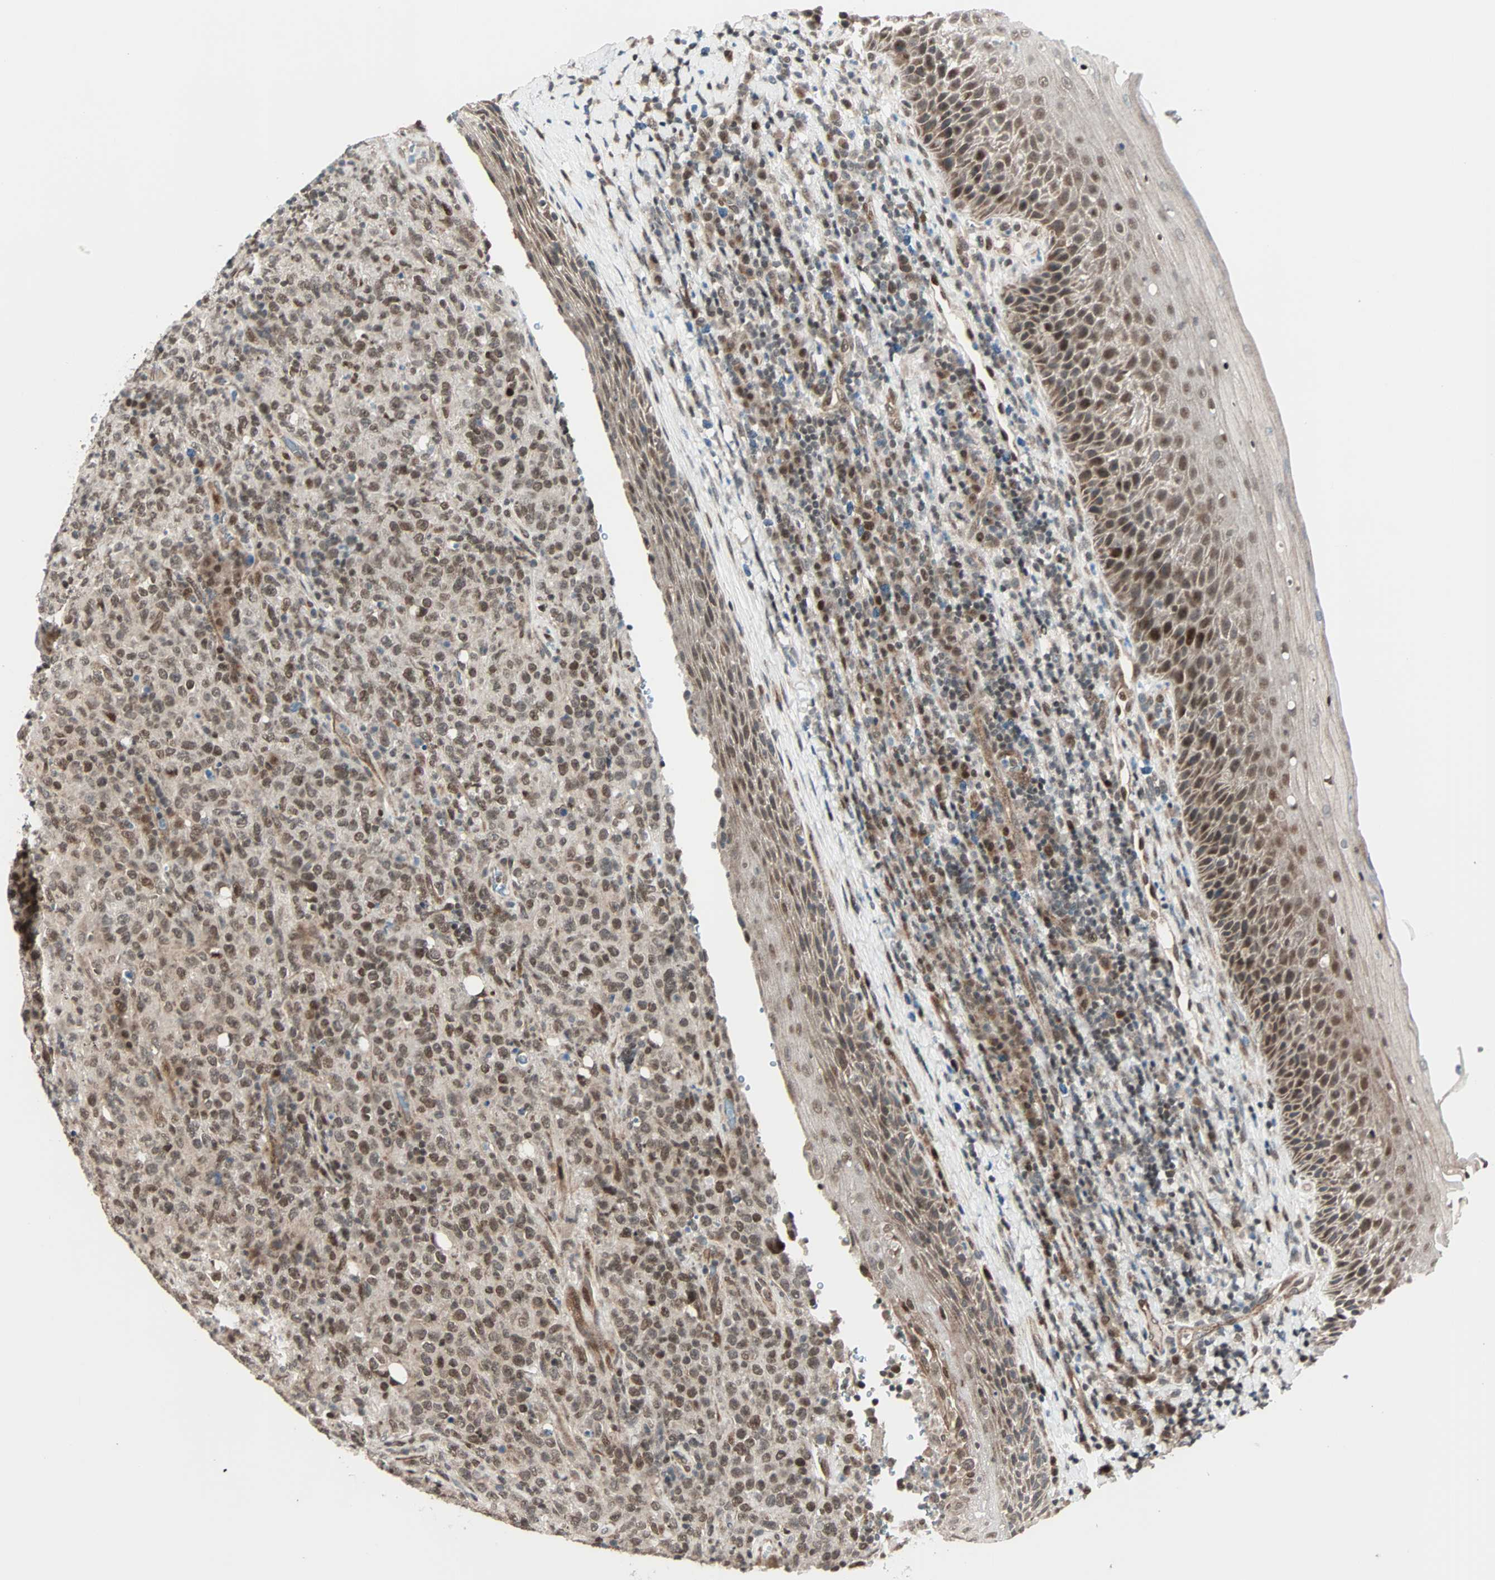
{"staining": {"intensity": "weak", "quantity": ">75%", "location": "nuclear"}, "tissue": "lymphoma", "cell_type": "Tumor cells", "image_type": "cancer", "snomed": [{"axis": "morphology", "description": "Malignant lymphoma, non-Hodgkin's type, High grade"}, {"axis": "topography", "description": "Tonsil"}], "caption": "Lymphoma stained with immunohistochemistry (IHC) shows weak nuclear expression in approximately >75% of tumor cells. (DAB (3,3'-diaminobenzidine) IHC, brown staining for protein, blue staining for nuclei).", "gene": "CBX4", "patient": {"sex": "female", "age": 36}}